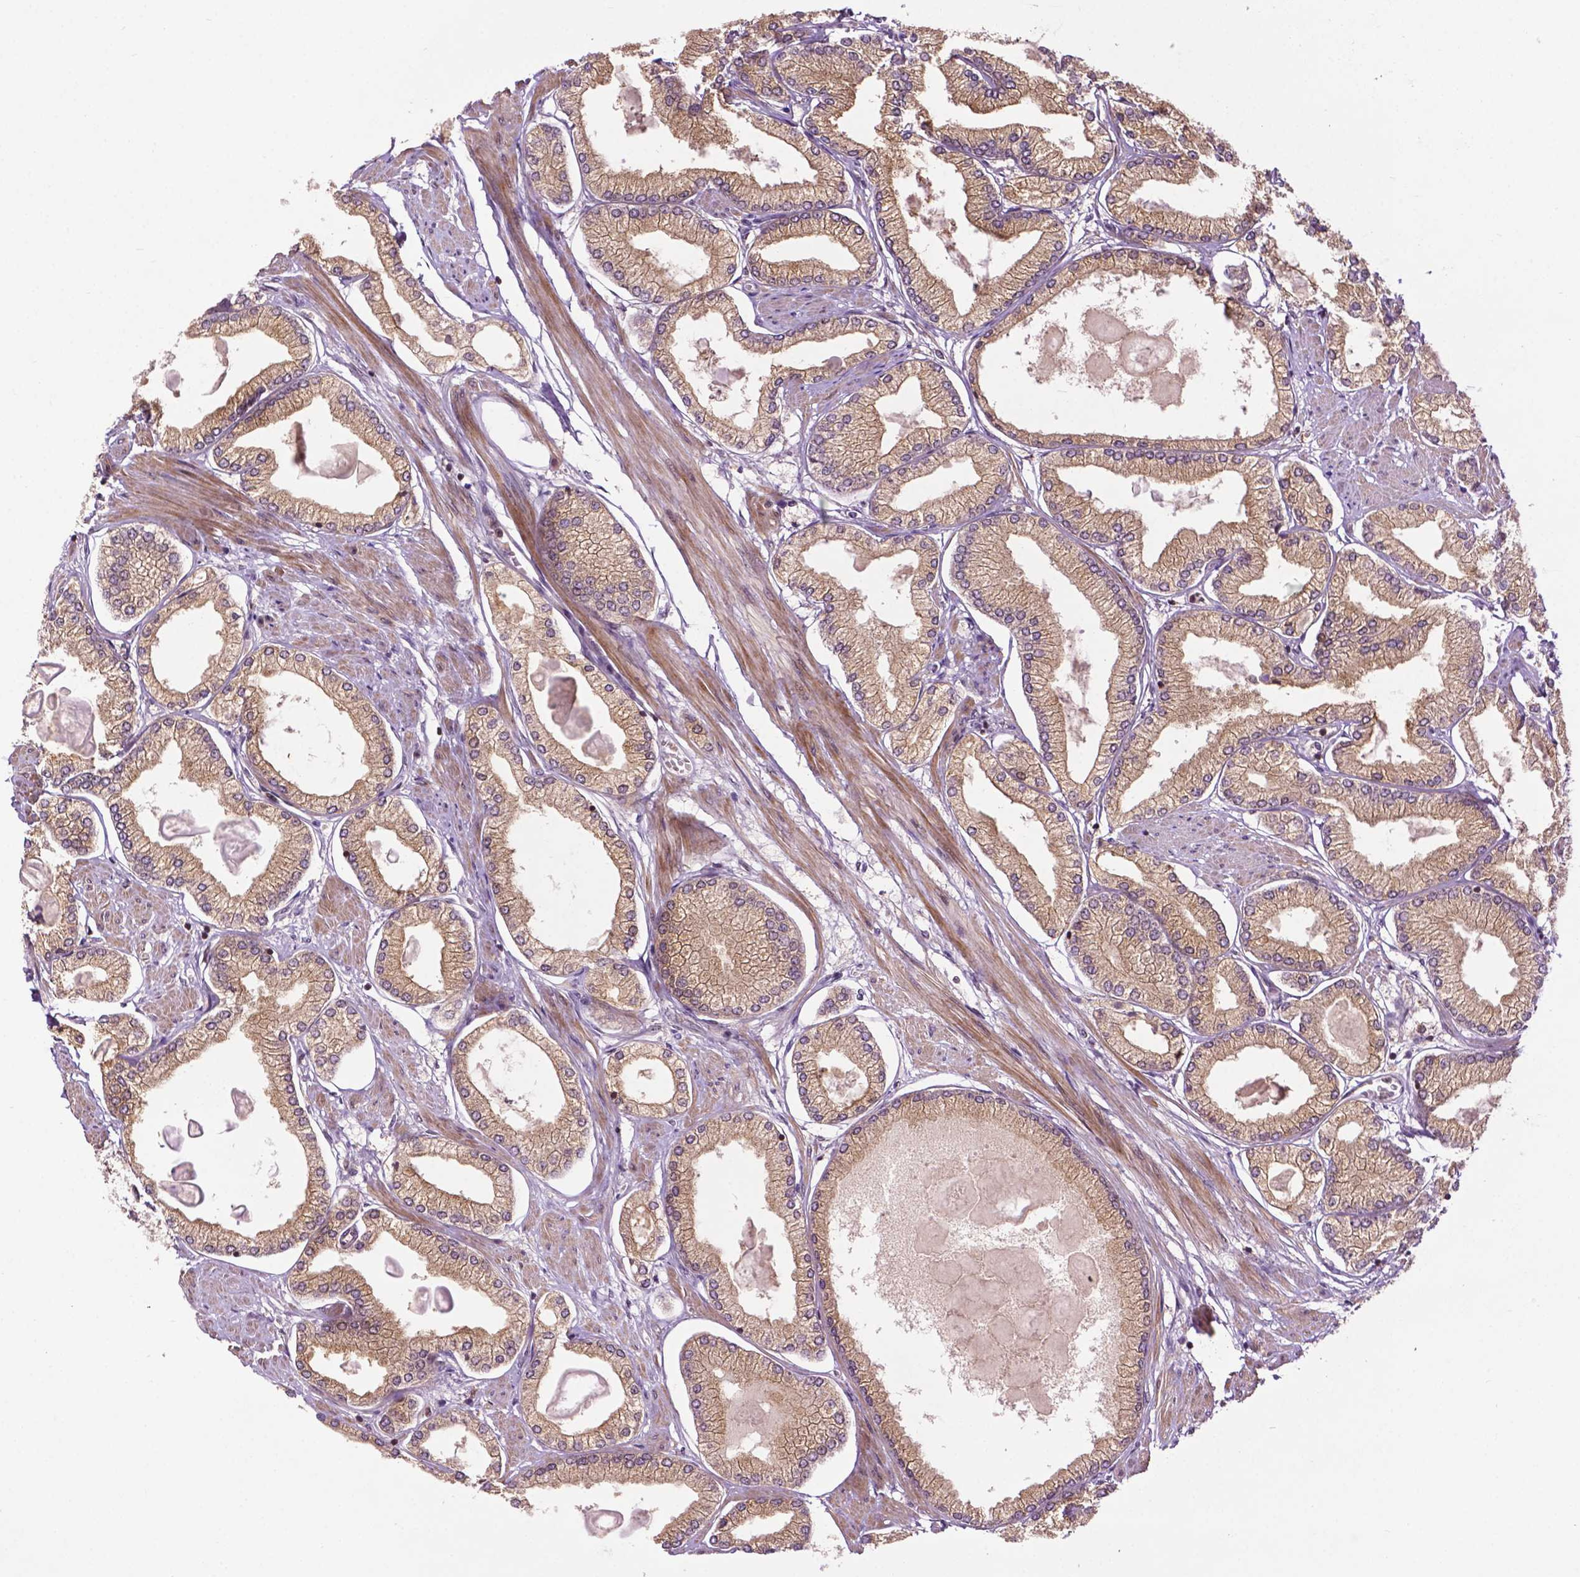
{"staining": {"intensity": "weak", "quantity": ">75%", "location": "cytoplasmic/membranous"}, "tissue": "prostate cancer", "cell_type": "Tumor cells", "image_type": "cancer", "snomed": [{"axis": "morphology", "description": "Adenocarcinoma, High grade"}, {"axis": "topography", "description": "Prostate"}], "caption": "Immunohistochemical staining of prostate high-grade adenocarcinoma displays low levels of weak cytoplasmic/membranous protein expression in about >75% of tumor cells. (IHC, brightfield microscopy, high magnification).", "gene": "TMX2", "patient": {"sex": "male", "age": 68}}